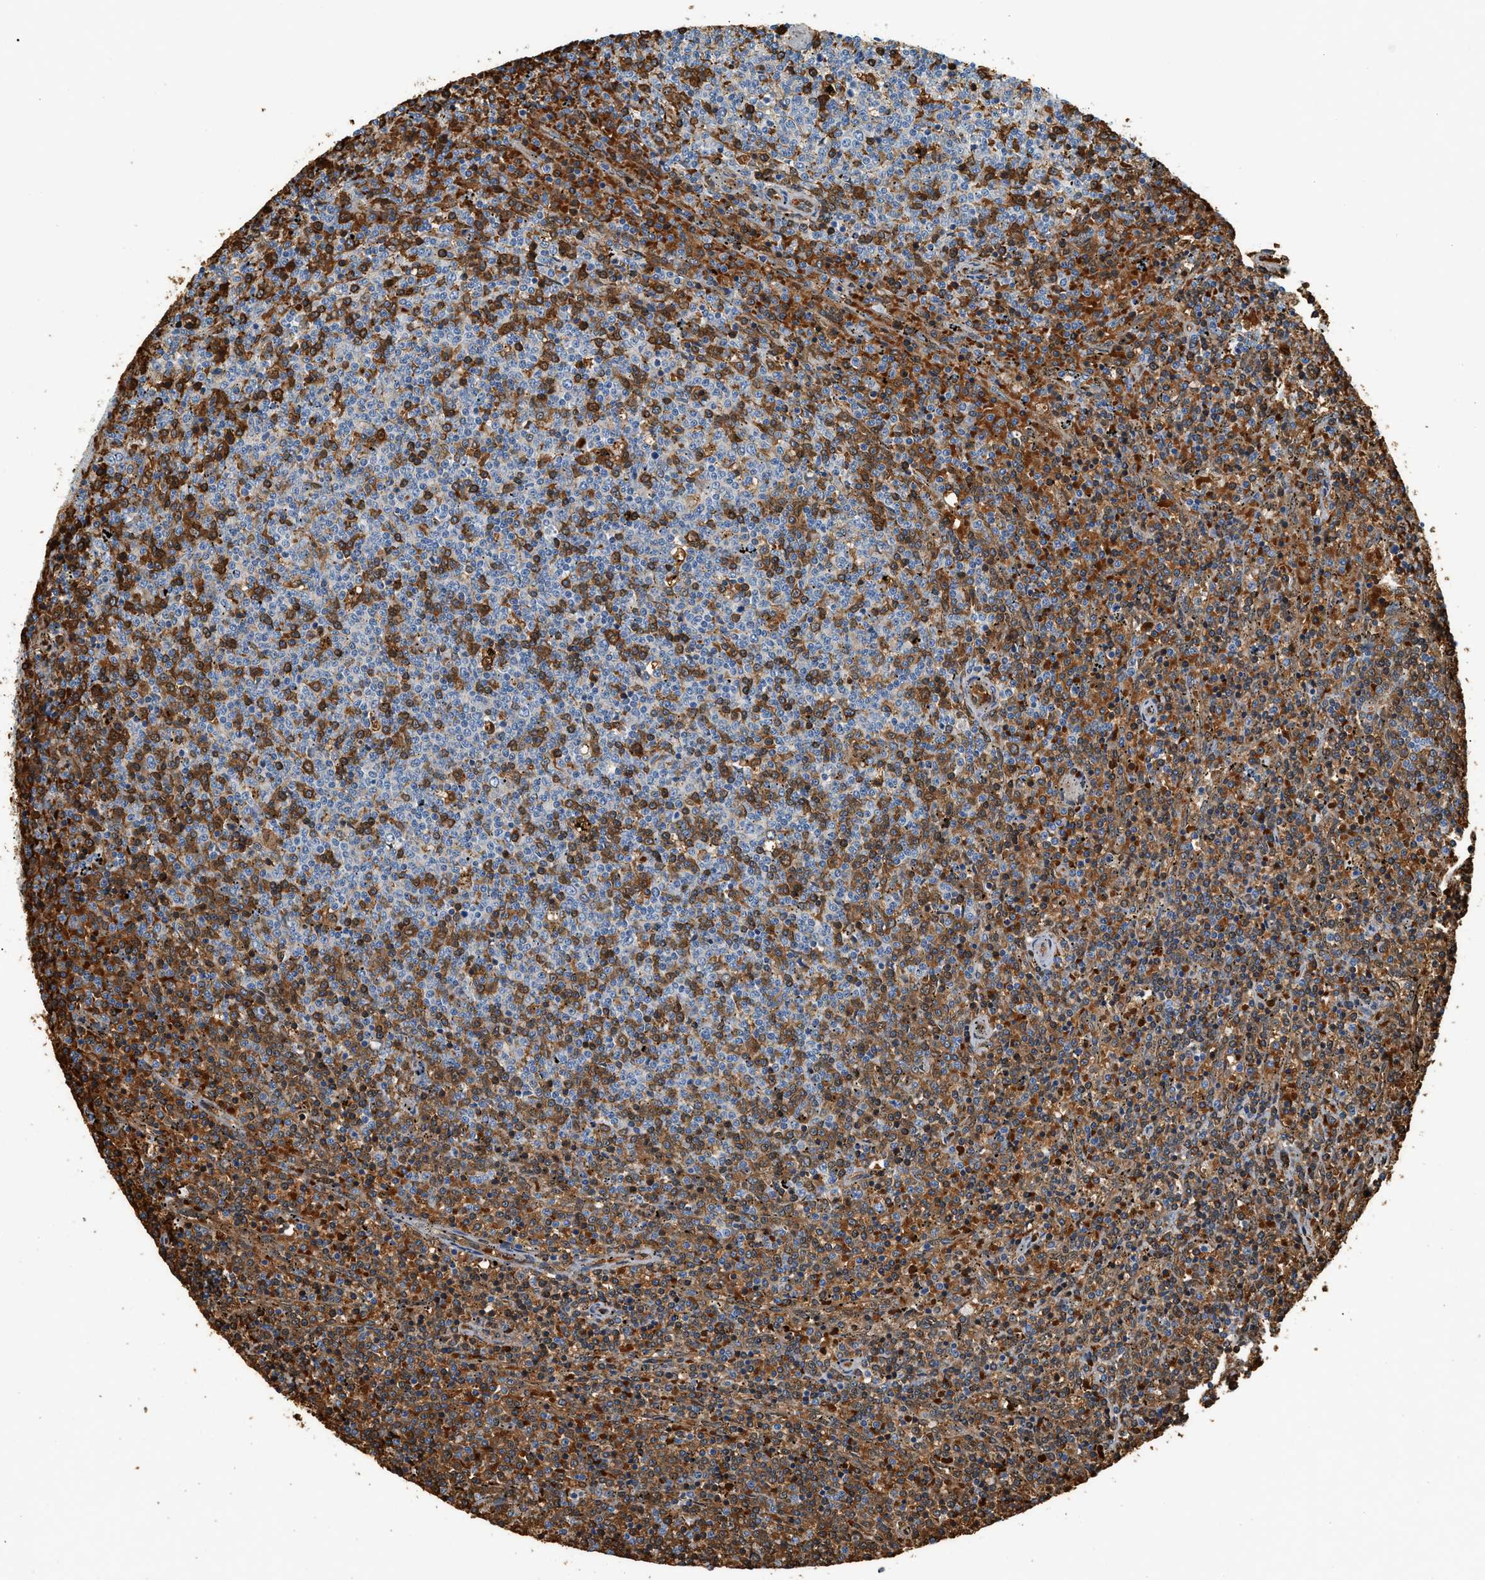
{"staining": {"intensity": "strong", "quantity": "25%-75%", "location": "cytoplasmic/membranous"}, "tissue": "lymphoma", "cell_type": "Tumor cells", "image_type": "cancer", "snomed": [{"axis": "morphology", "description": "Malignant lymphoma, non-Hodgkin's type, Low grade"}, {"axis": "topography", "description": "Spleen"}], "caption": "Tumor cells demonstrate high levels of strong cytoplasmic/membranous expression in approximately 25%-75% of cells in human lymphoma.", "gene": "CYTH2", "patient": {"sex": "female", "age": 50}}